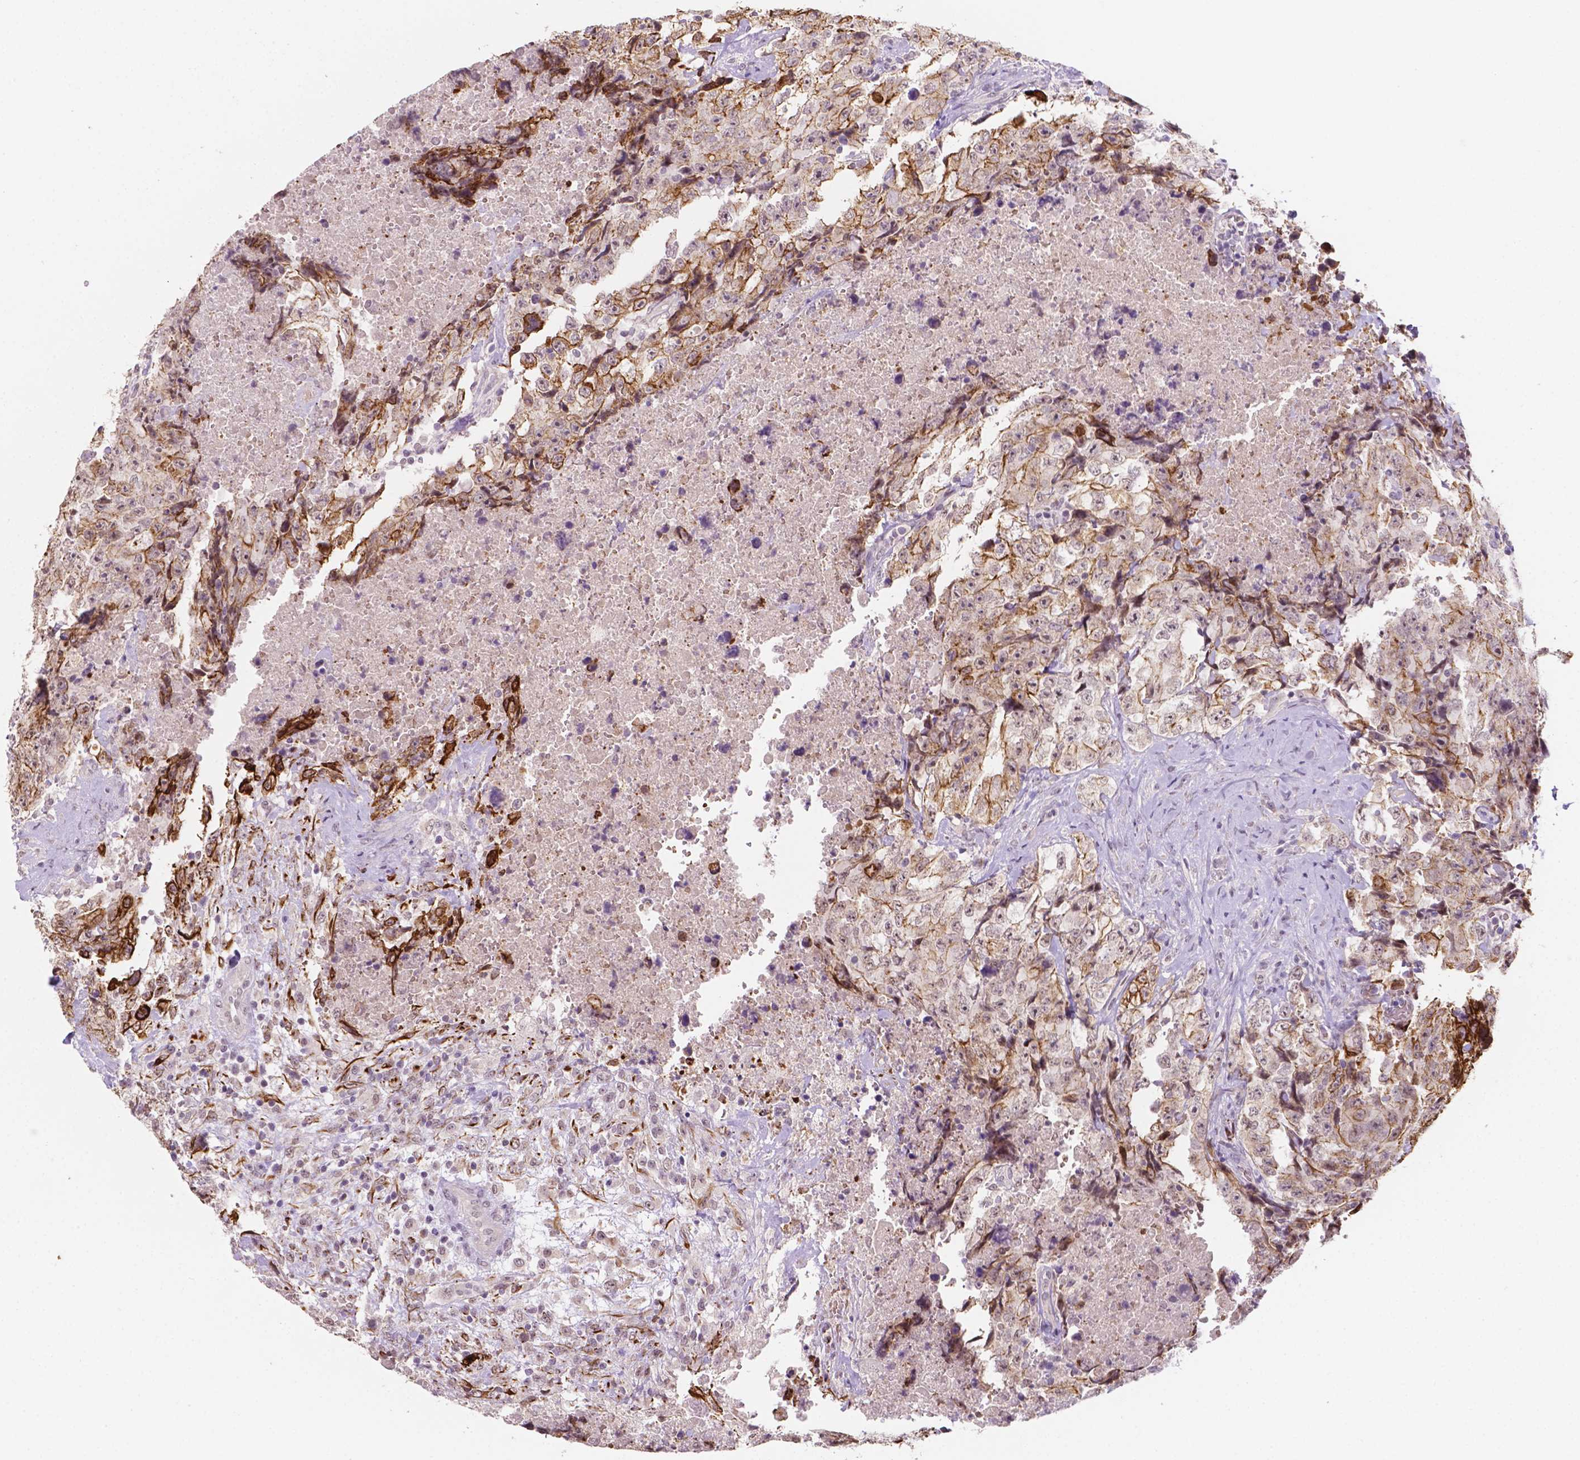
{"staining": {"intensity": "negative", "quantity": "none", "location": "none"}, "tissue": "testis cancer", "cell_type": "Tumor cells", "image_type": "cancer", "snomed": [{"axis": "morphology", "description": "Carcinoma, Embryonal, NOS"}, {"axis": "topography", "description": "Testis"}], "caption": "This is an immunohistochemistry histopathology image of testis embryonal carcinoma. There is no positivity in tumor cells.", "gene": "SHLD3", "patient": {"sex": "male", "age": 24}}